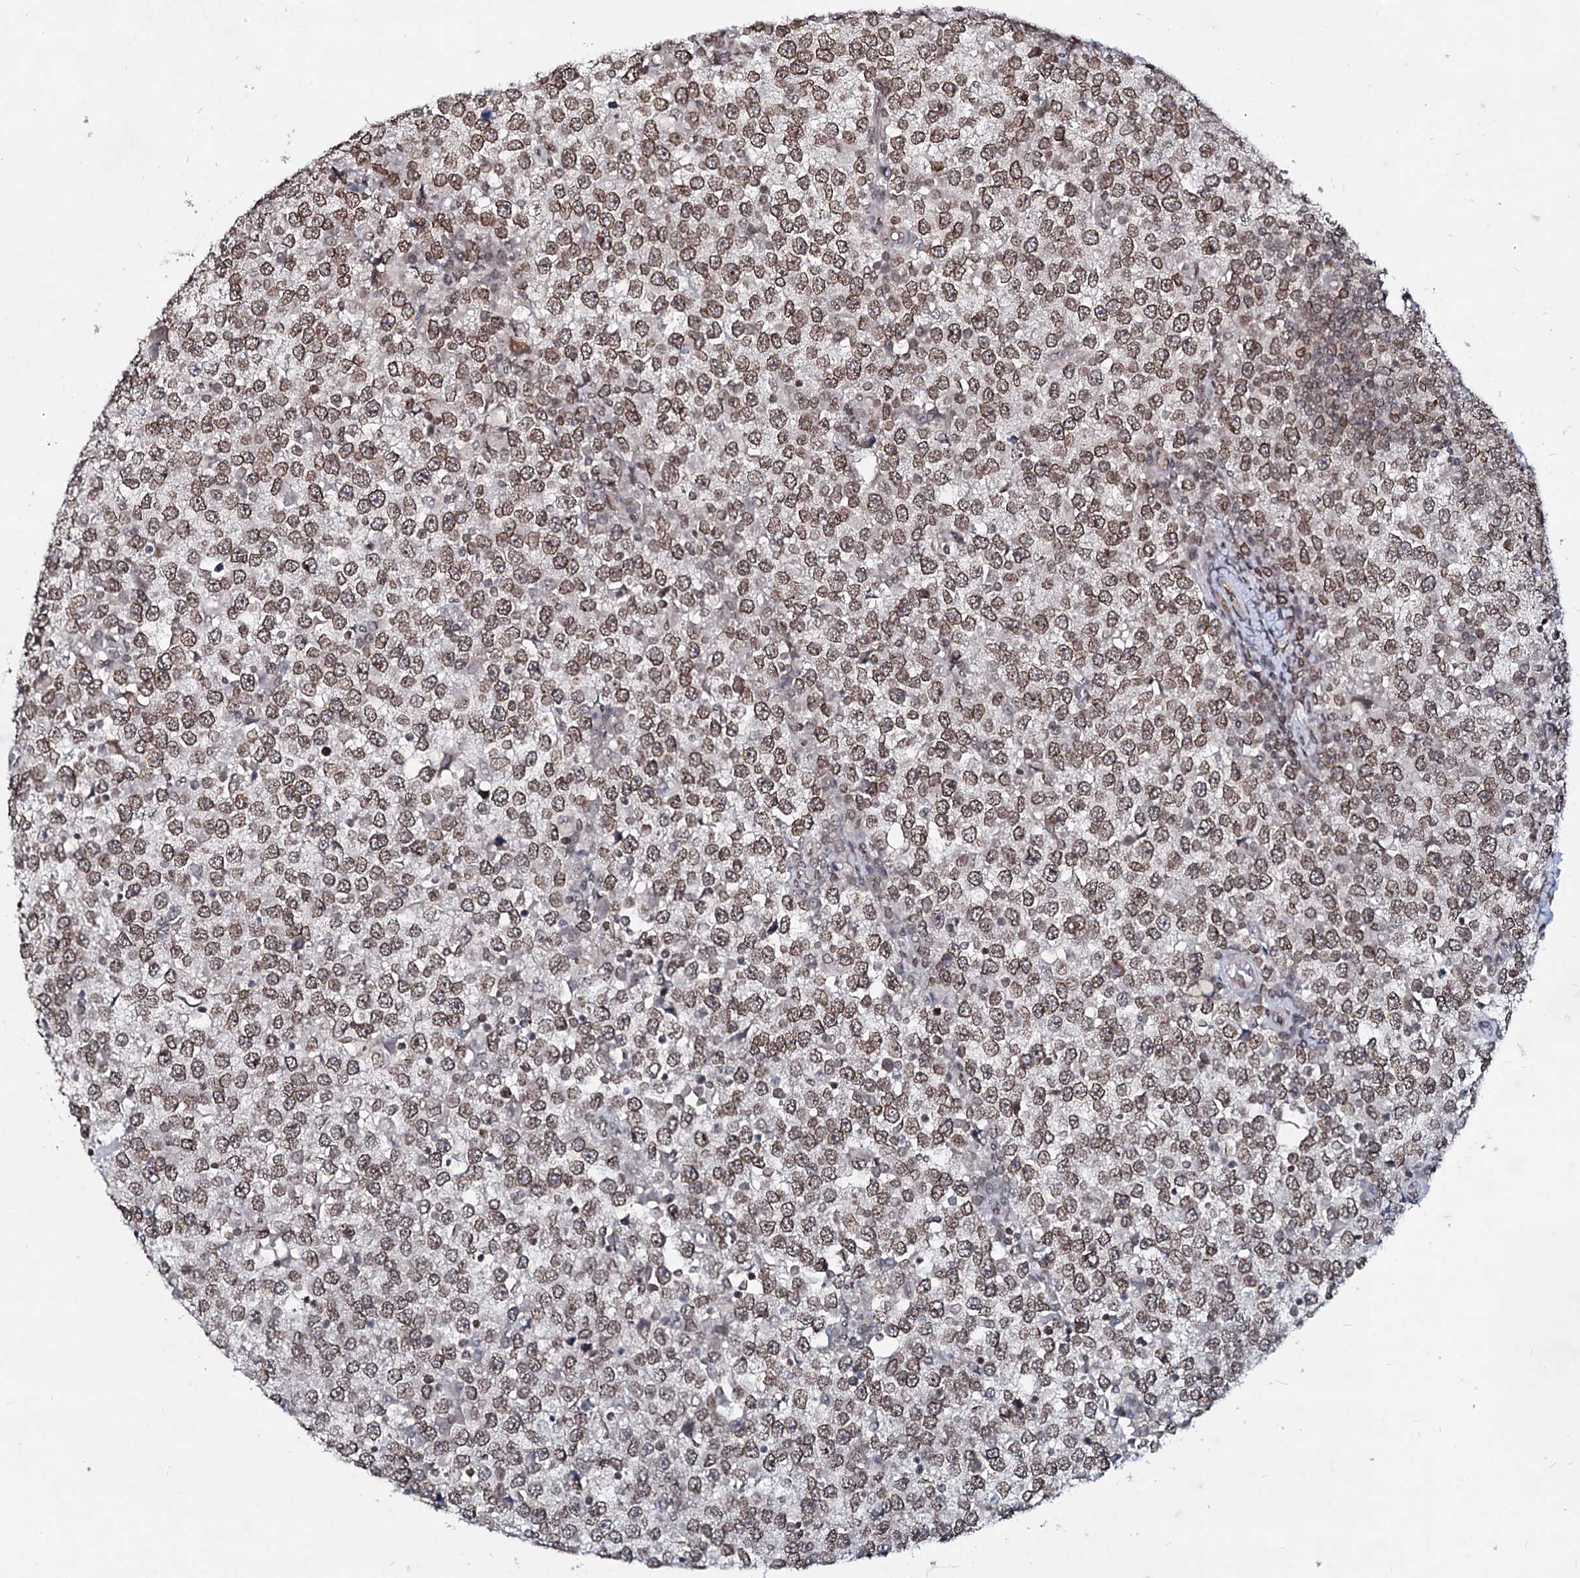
{"staining": {"intensity": "moderate", "quantity": ">75%", "location": "cytoplasmic/membranous,nuclear"}, "tissue": "testis cancer", "cell_type": "Tumor cells", "image_type": "cancer", "snomed": [{"axis": "morphology", "description": "Seminoma, NOS"}, {"axis": "topography", "description": "Testis"}], "caption": "Tumor cells demonstrate medium levels of moderate cytoplasmic/membranous and nuclear positivity in about >75% of cells in human testis cancer (seminoma).", "gene": "RNF6", "patient": {"sex": "male", "age": 65}}